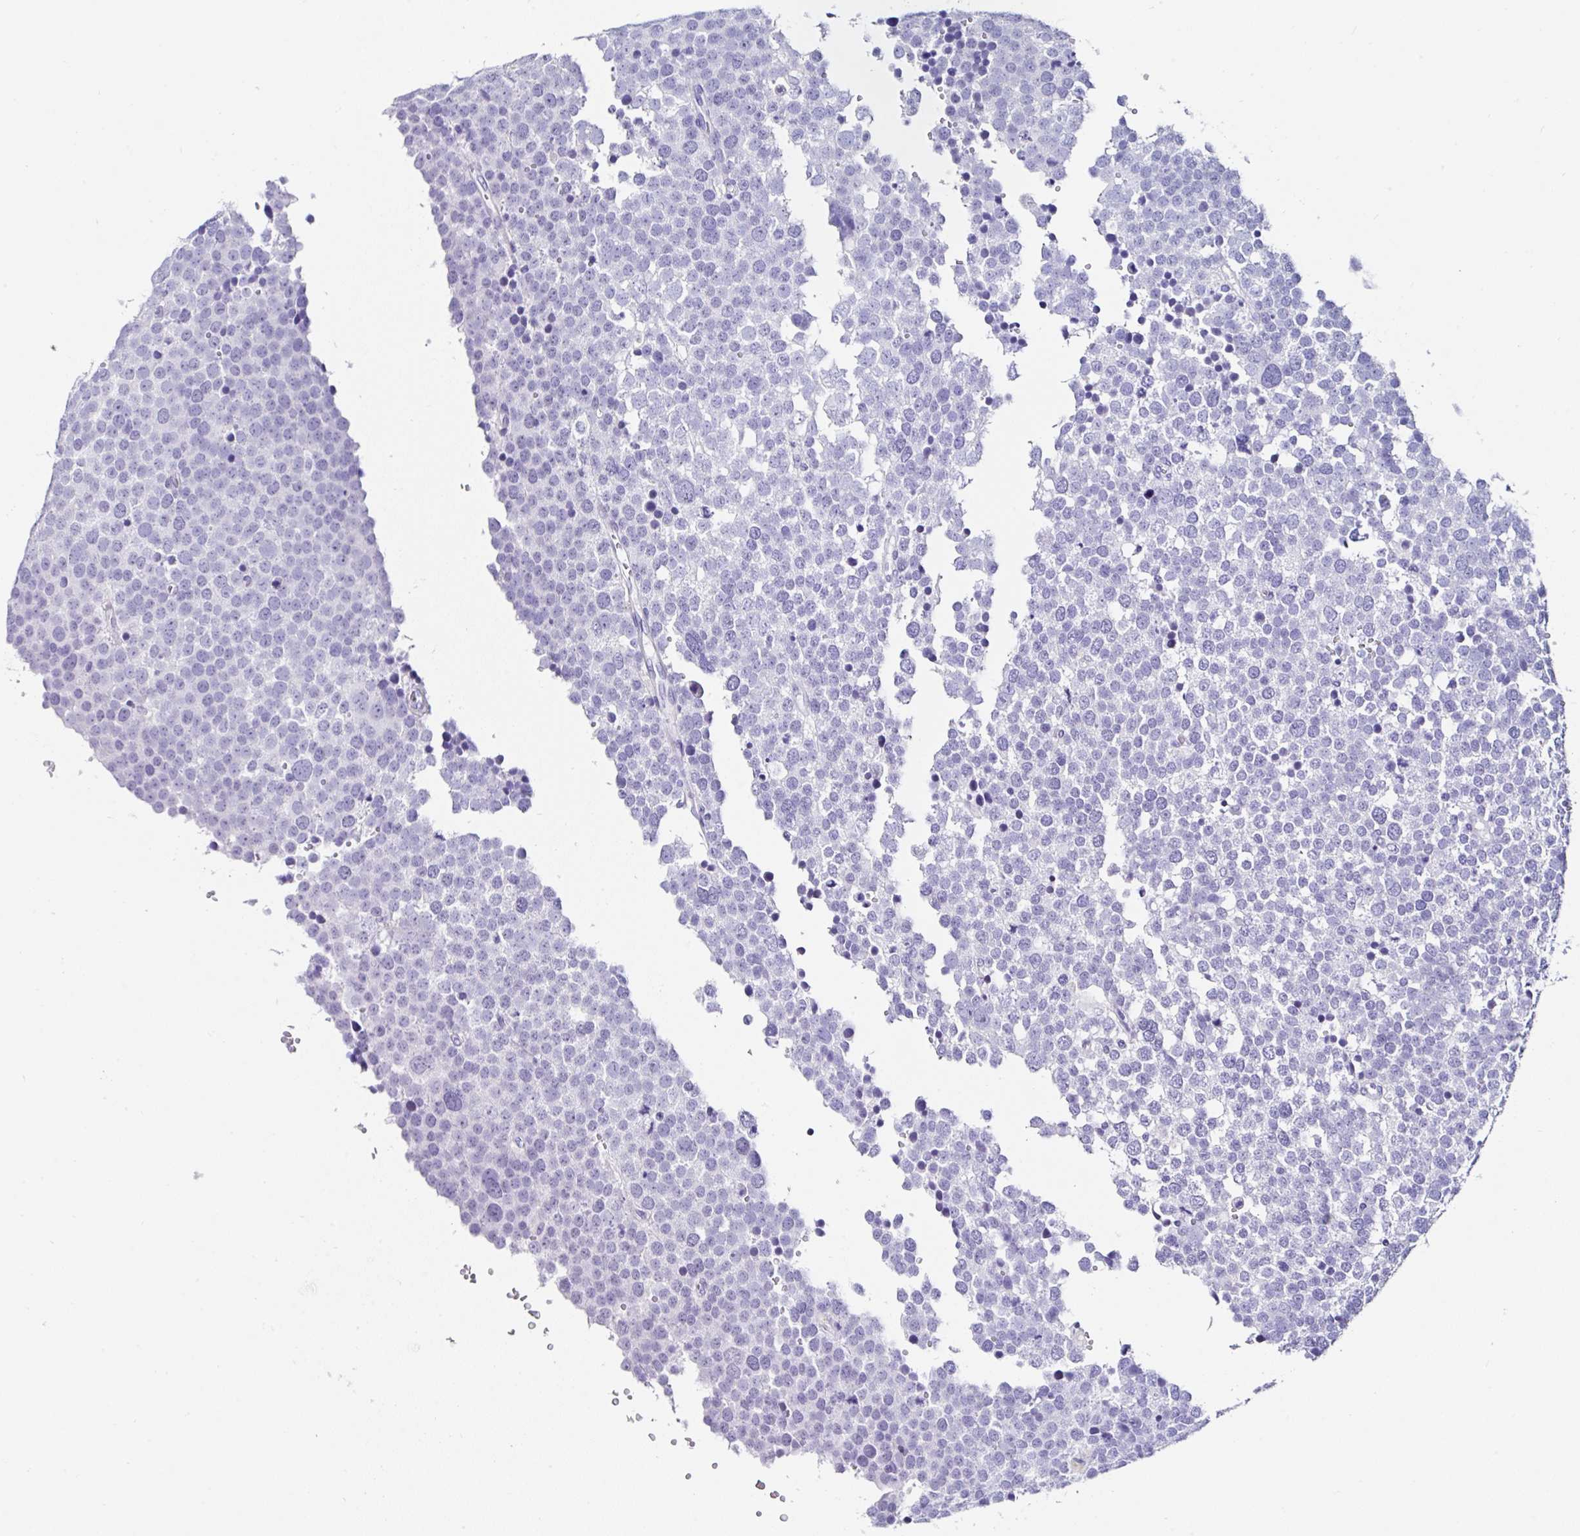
{"staining": {"intensity": "negative", "quantity": "none", "location": "none"}, "tissue": "testis cancer", "cell_type": "Tumor cells", "image_type": "cancer", "snomed": [{"axis": "morphology", "description": "Seminoma, NOS"}, {"axis": "topography", "description": "Testis"}], "caption": "An IHC image of testis seminoma is shown. There is no staining in tumor cells of testis seminoma. (DAB immunohistochemistry (IHC) with hematoxylin counter stain).", "gene": "UGT3A1", "patient": {"sex": "male", "age": 71}}